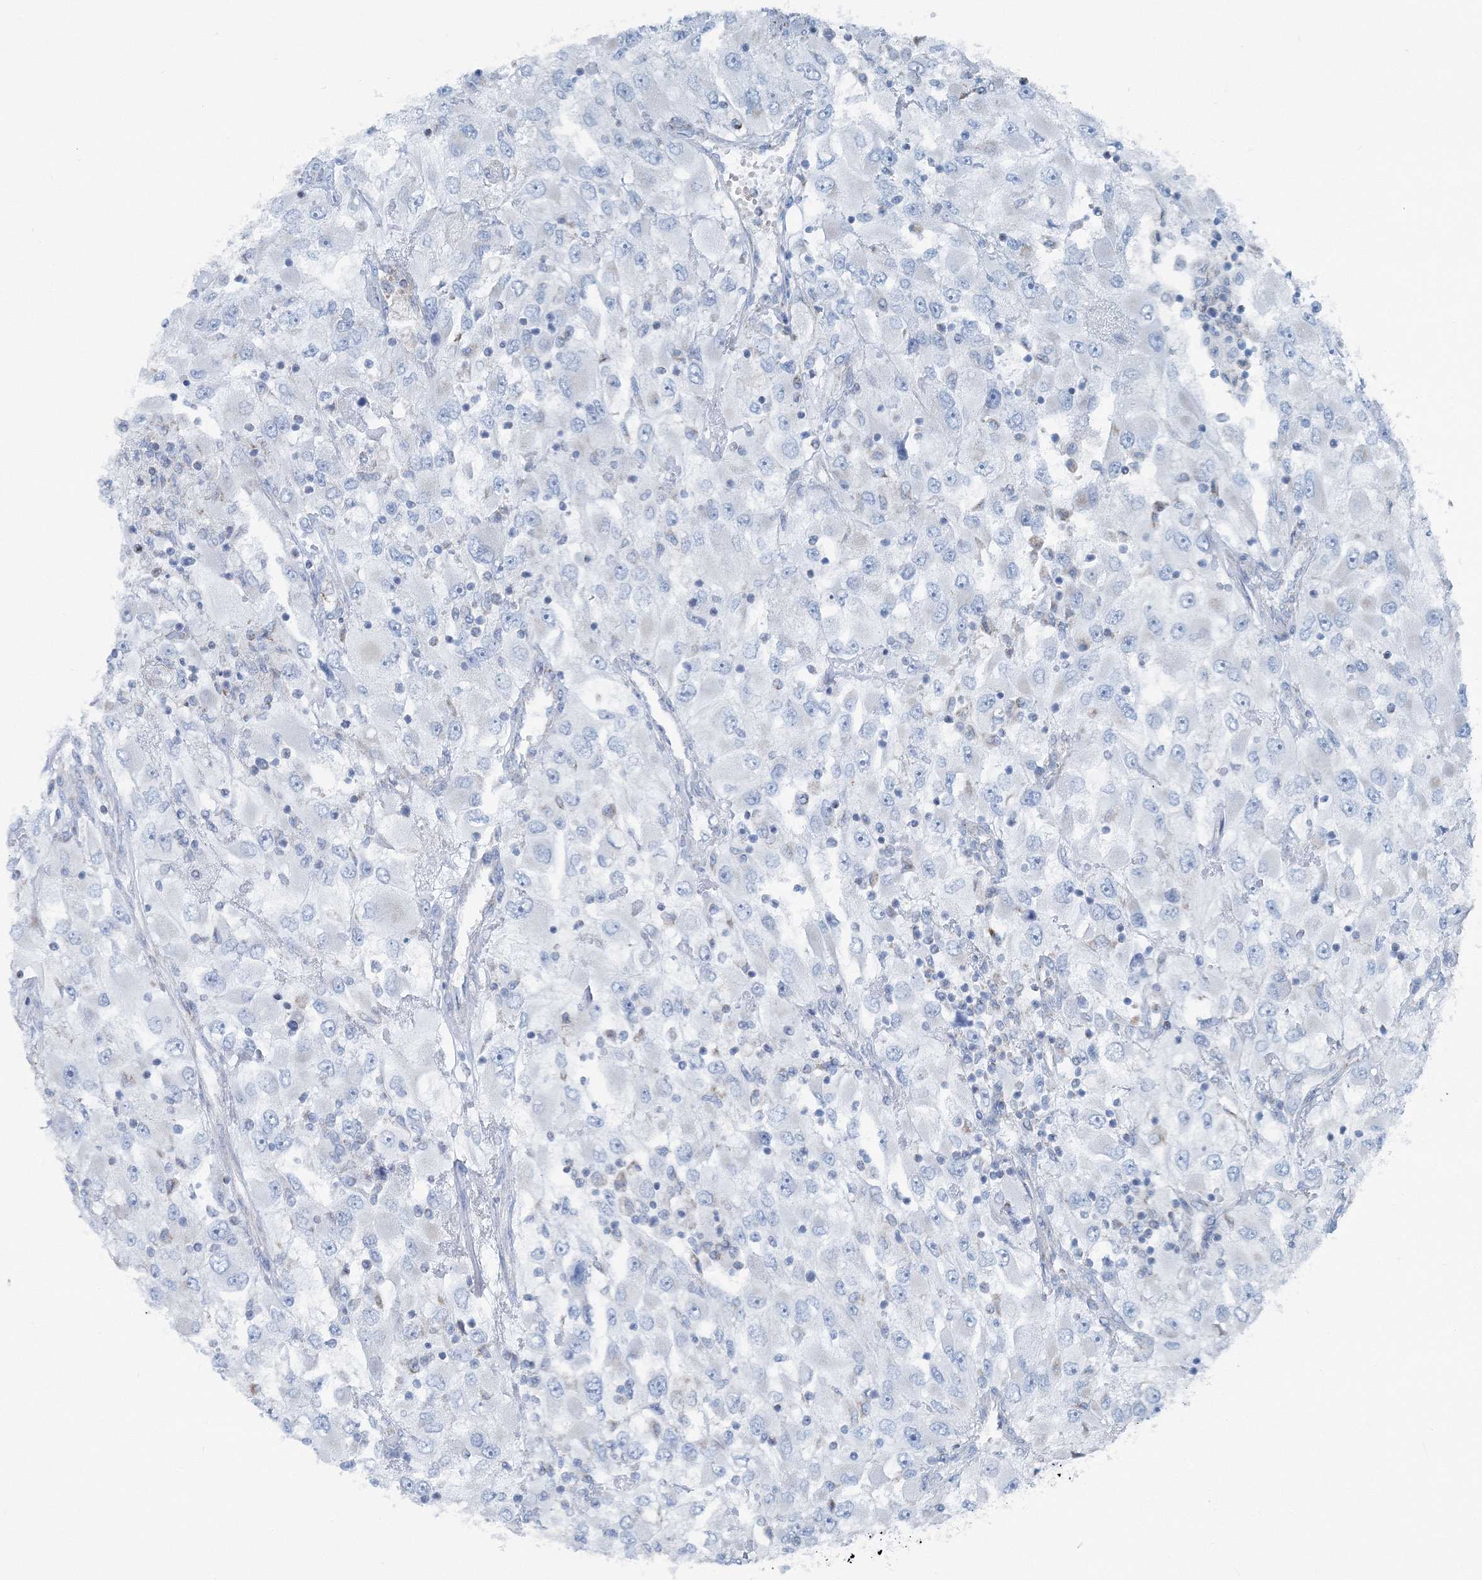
{"staining": {"intensity": "negative", "quantity": "none", "location": "none"}, "tissue": "renal cancer", "cell_type": "Tumor cells", "image_type": "cancer", "snomed": [{"axis": "morphology", "description": "Adenocarcinoma, NOS"}, {"axis": "topography", "description": "Kidney"}], "caption": "IHC of renal adenocarcinoma exhibits no positivity in tumor cells. (DAB IHC visualized using brightfield microscopy, high magnification).", "gene": "GABARAPL2", "patient": {"sex": "female", "age": 52}}